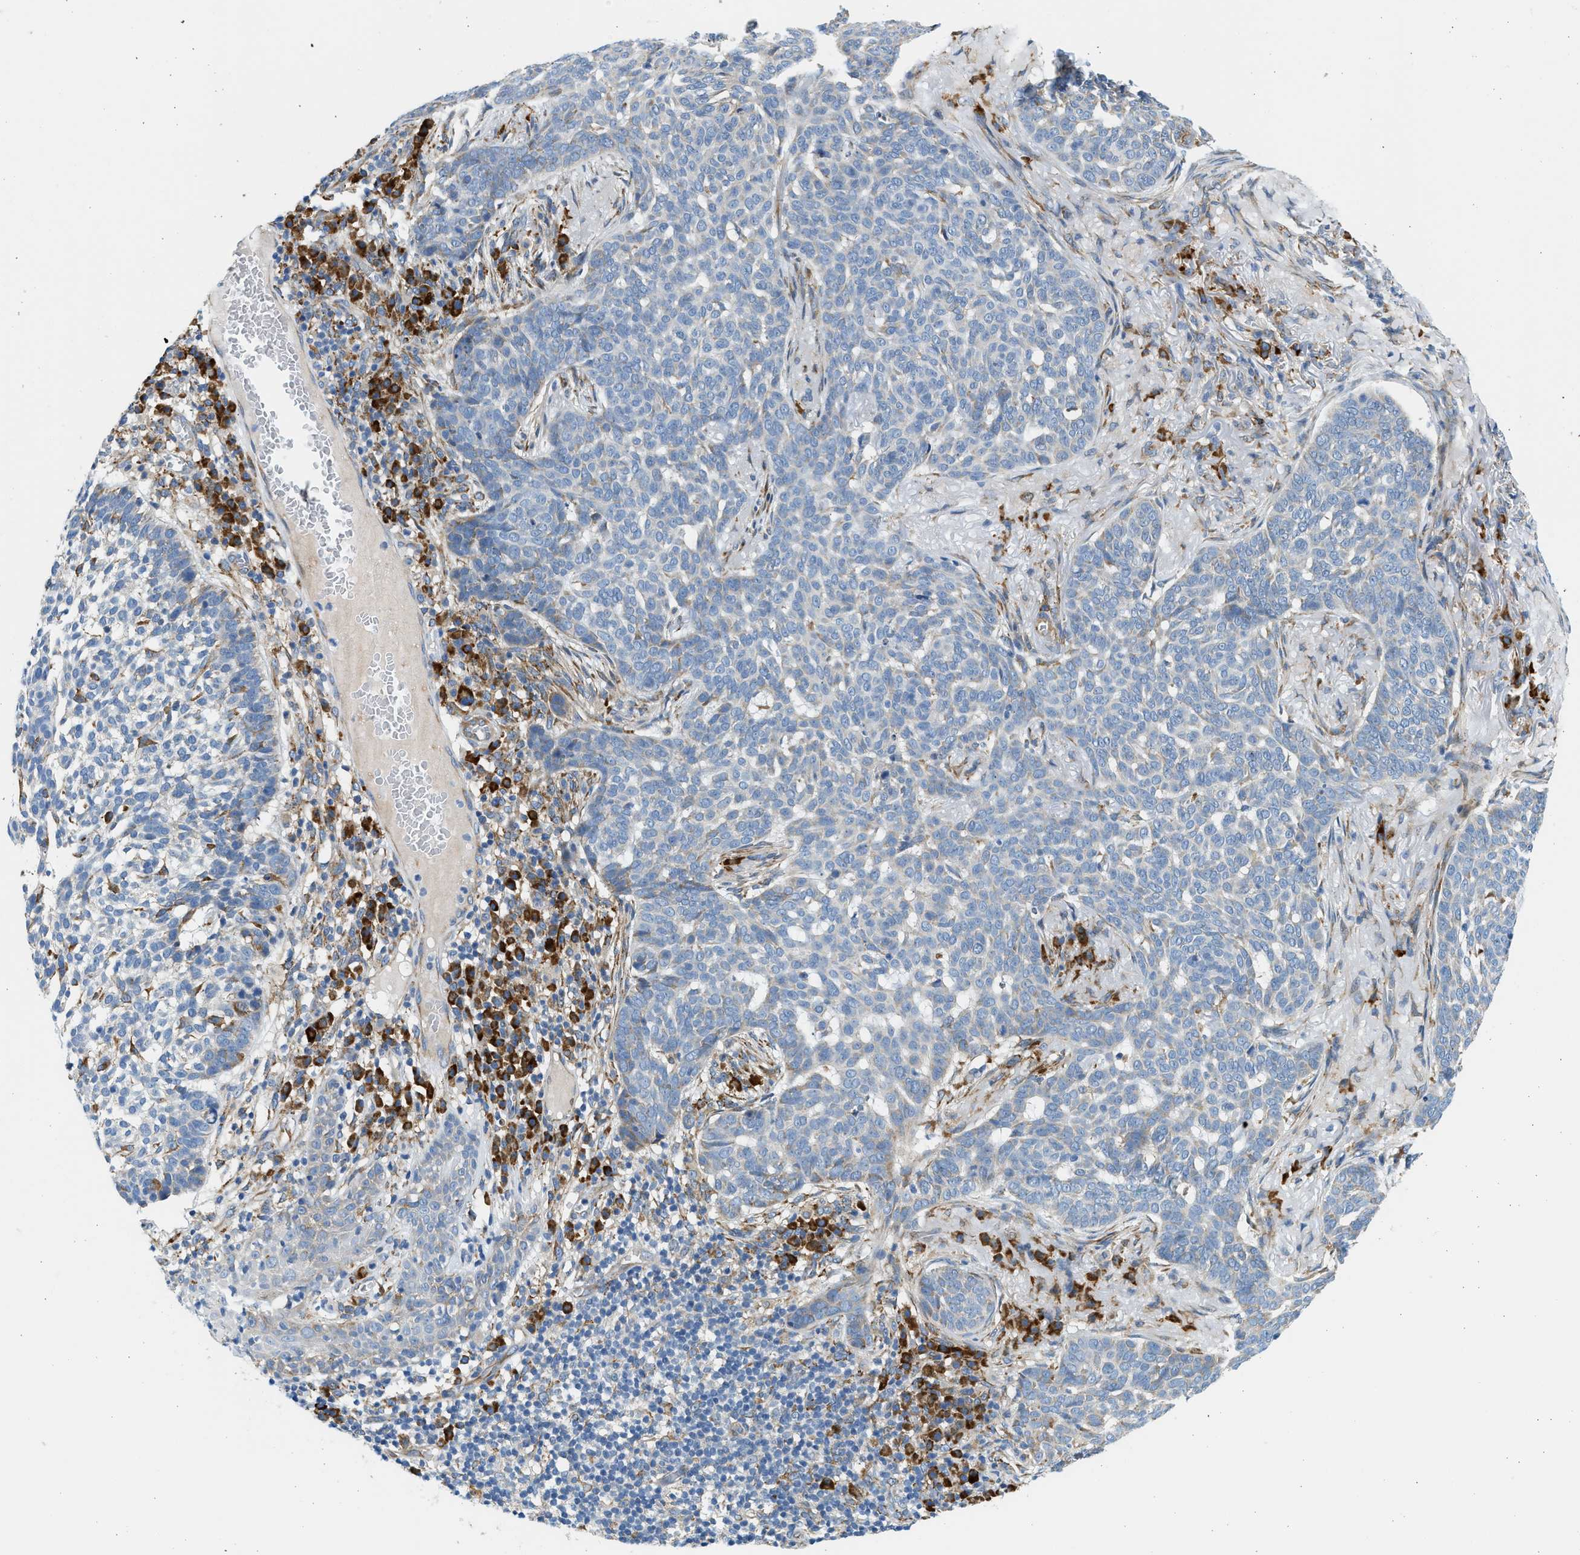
{"staining": {"intensity": "negative", "quantity": "none", "location": "none"}, "tissue": "skin cancer", "cell_type": "Tumor cells", "image_type": "cancer", "snomed": [{"axis": "morphology", "description": "Basal cell carcinoma"}, {"axis": "topography", "description": "Skin"}], "caption": "The immunohistochemistry (IHC) image has no significant staining in tumor cells of skin basal cell carcinoma tissue.", "gene": "CNTN6", "patient": {"sex": "male", "age": 85}}